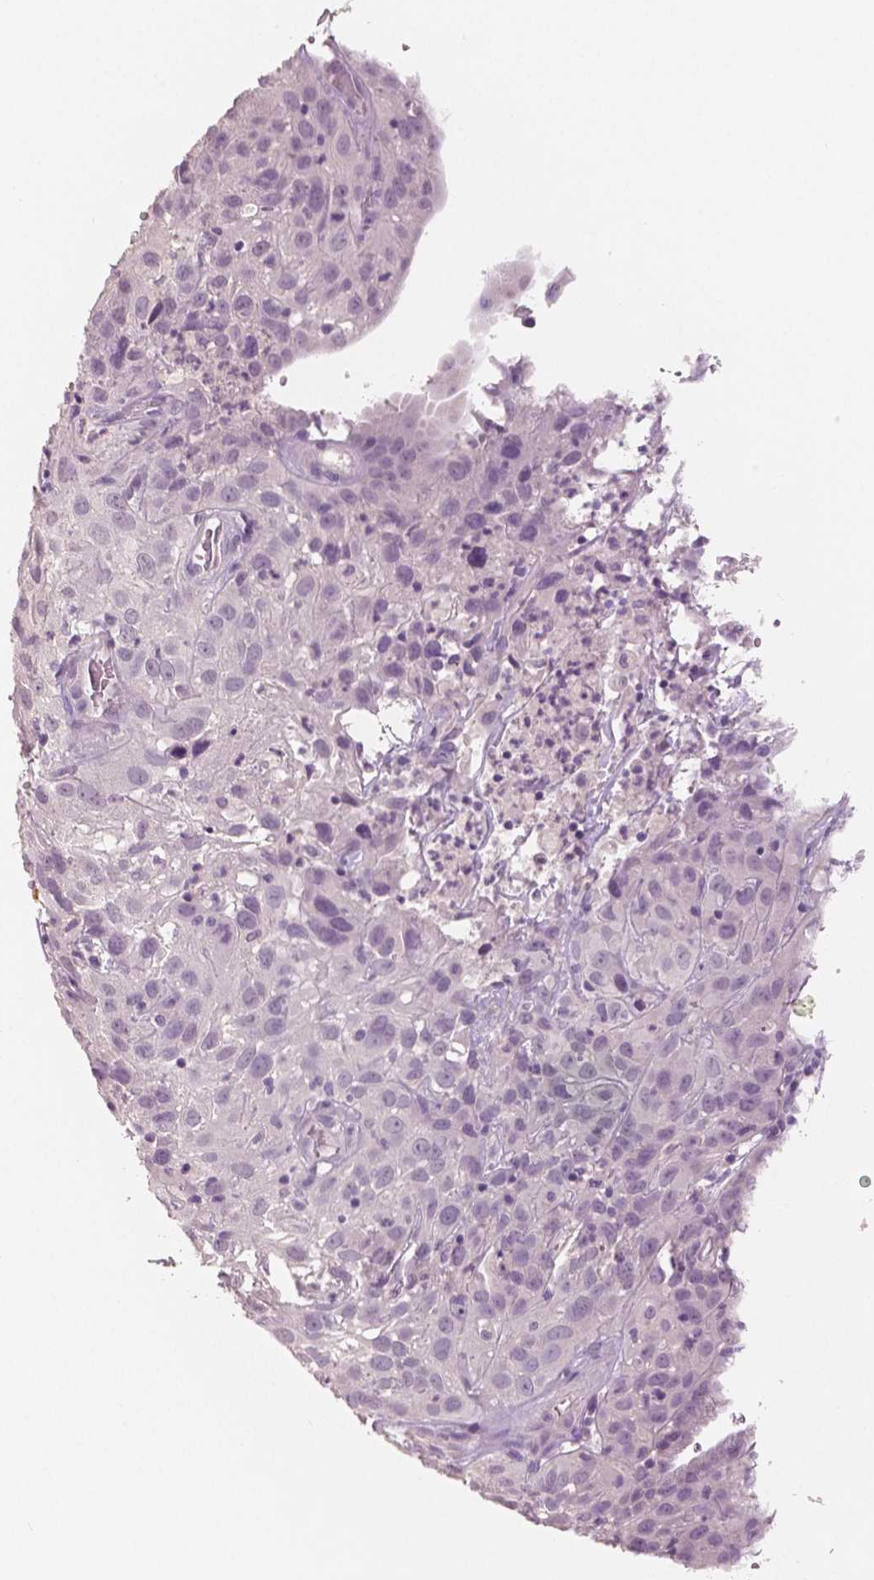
{"staining": {"intensity": "negative", "quantity": "none", "location": "none"}, "tissue": "cervical cancer", "cell_type": "Tumor cells", "image_type": "cancer", "snomed": [{"axis": "morphology", "description": "Squamous cell carcinoma, NOS"}, {"axis": "topography", "description": "Cervix"}], "caption": "Cervical cancer (squamous cell carcinoma) was stained to show a protein in brown. There is no significant expression in tumor cells.", "gene": "NECAB2", "patient": {"sex": "female", "age": 32}}